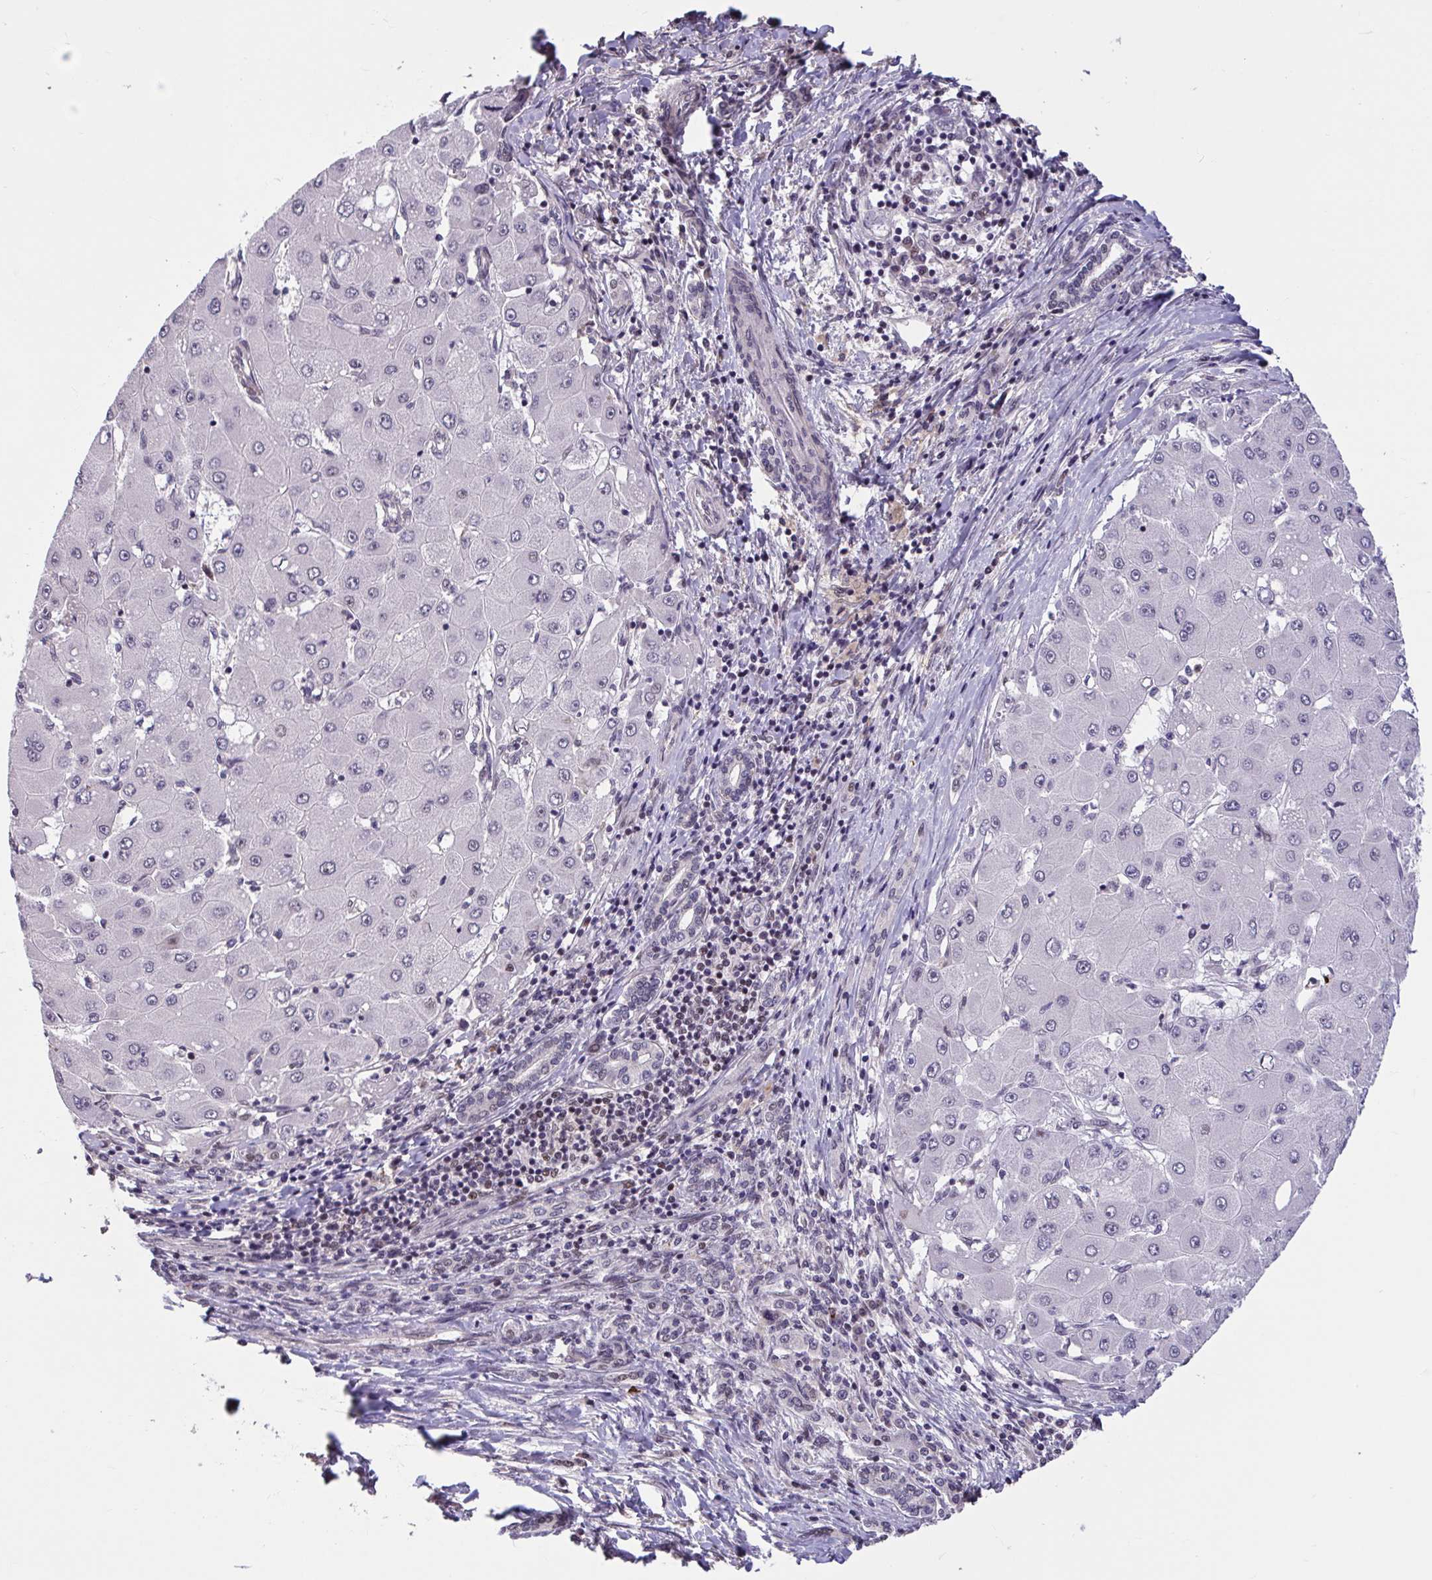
{"staining": {"intensity": "negative", "quantity": "none", "location": "none"}, "tissue": "liver cancer", "cell_type": "Tumor cells", "image_type": "cancer", "snomed": [{"axis": "morphology", "description": "Carcinoma, Hepatocellular, NOS"}, {"axis": "topography", "description": "Liver"}], "caption": "This photomicrograph is of hepatocellular carcinoma (liver) stained with immunohistochemistry to label a protein in brown with the nuclei are counter-stained blue. There is no positivity in tumor cells.", "gene": "ZNF414", "patient": {"sex": "male", "age": 40}}